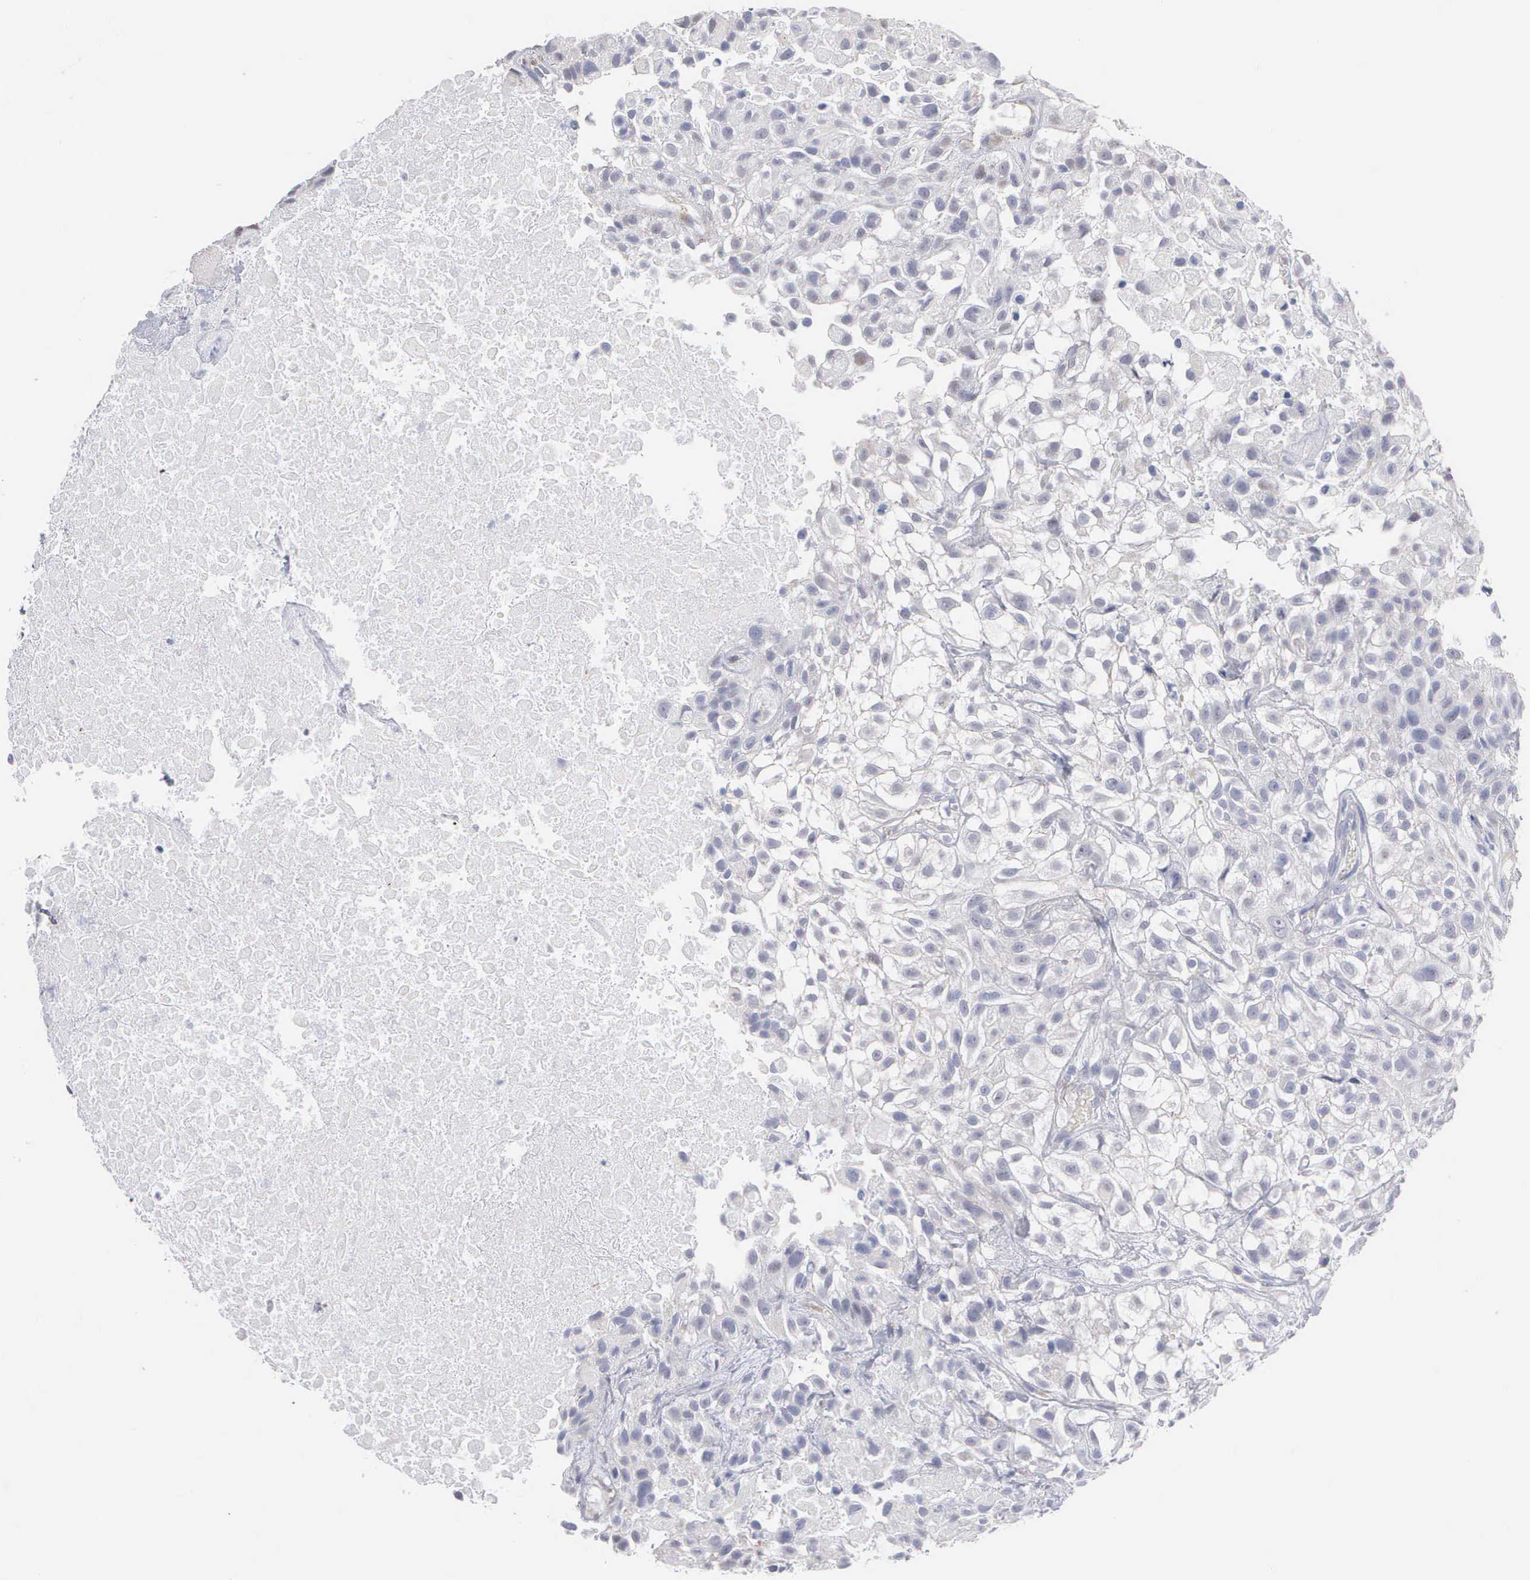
{"staining": {"intensity": "negative", "quantity": "none", "location": "none"}, "tissue": "urothelial cancer", "cell_type": "Tumor cells", "image_type": "cancer", "snomed": [{"axis": "morphology", "description": "Urothelial carcinoma, High grade"}, {"axis": "topography", "description": "Urinary bladder"}], "caption": "Immunohistochemistry (IHC) of high-grade urothelial carcinoma exhibits no staining in tumor cells.", "gene": "ELFN2", "patient": {"sex": "male", "age": 56}}